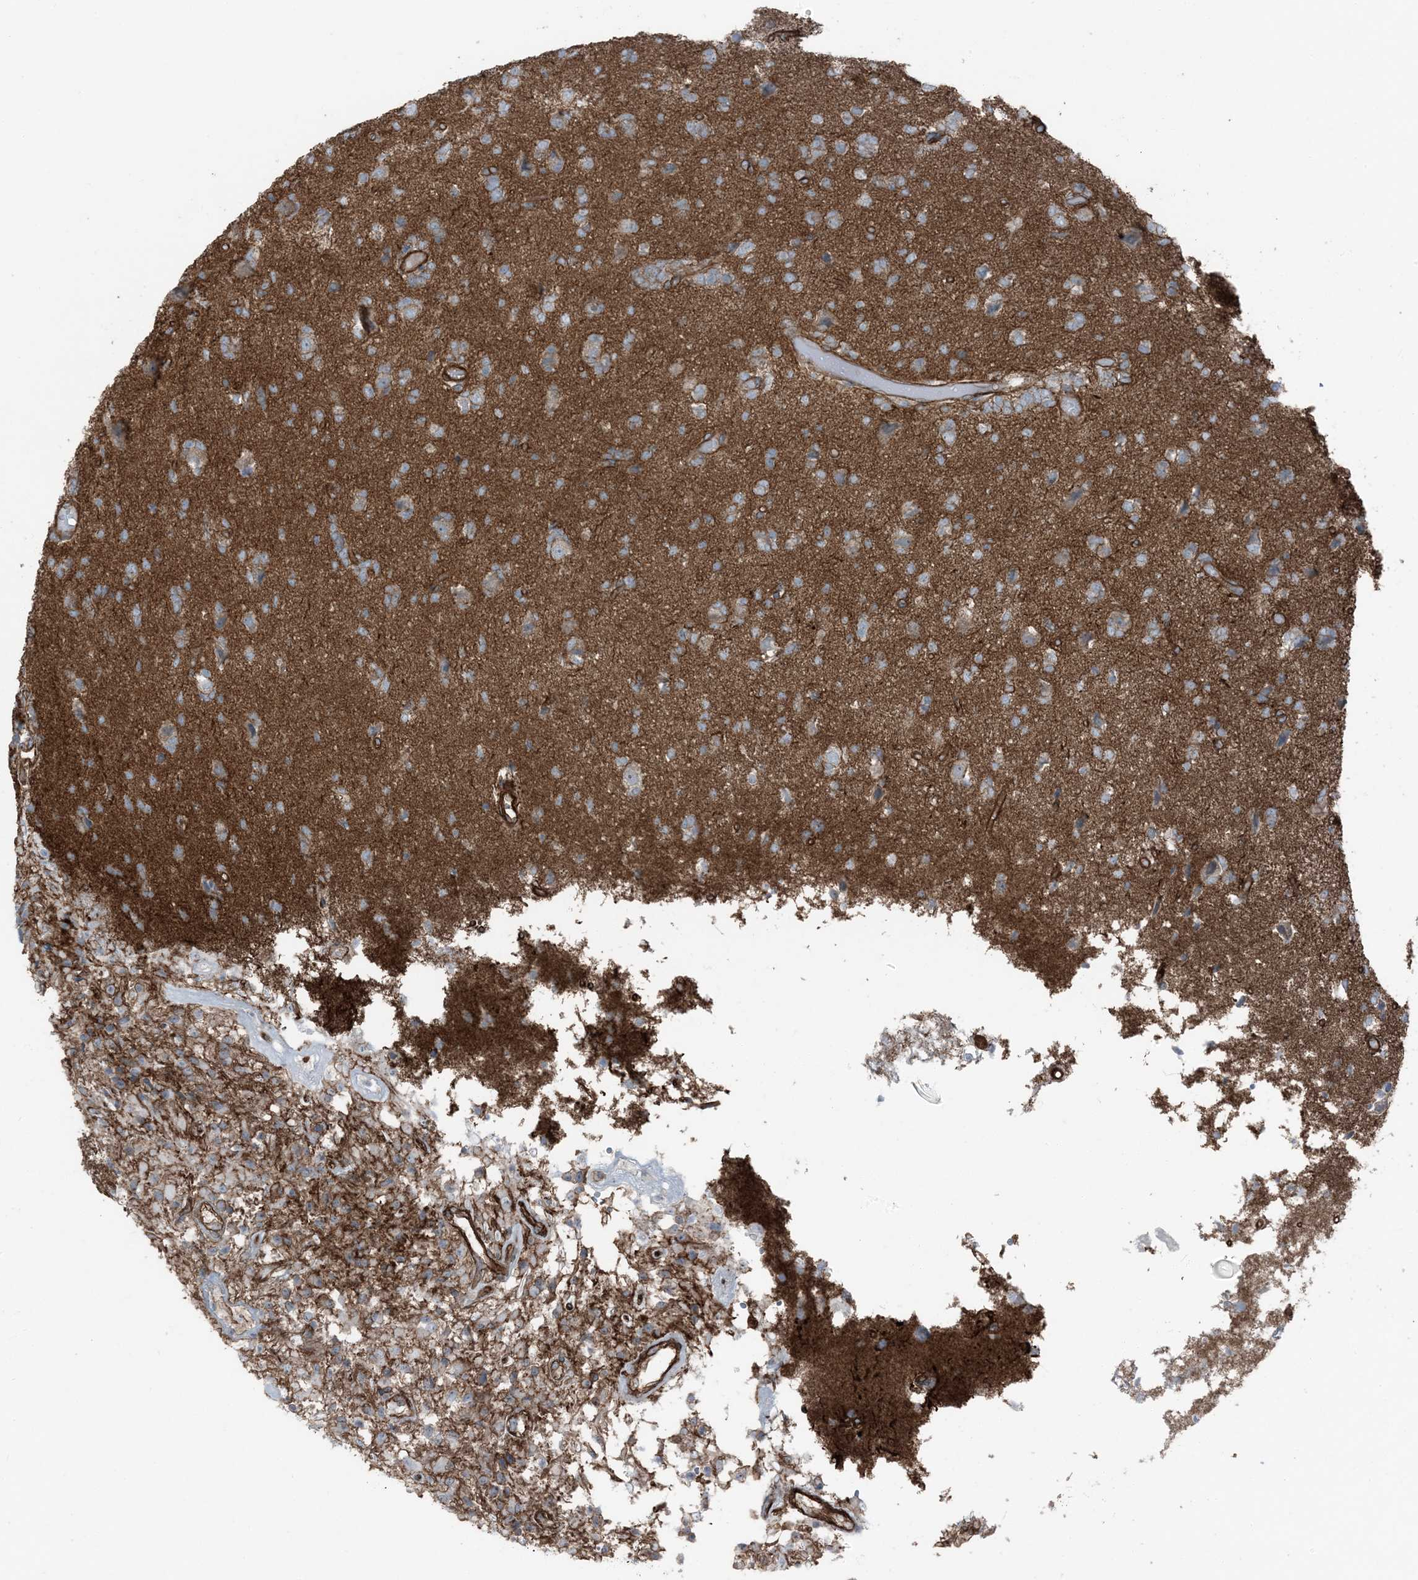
{"staining": {"intensity": "weak", "quantity": "25%-75%", "location": "cytoplasmic/membranous"}, "tissue": "glioma", "cell_type": "Tumor cells", "image_type": "cancer", "snomed": [{"axis": "morphology", "description": "Glioma, malignant, High grade"}, {"axis": "topography", "description": "Brain"}], "caption": "This micrograph demonstrates IHC staining of human malignant high-grade glioma, with low weak cytoplasmic/membranous positivity in about 25%-75% of tumor cells.", "gene": "ZFP90", "patient": {"sex": "female", "age": 59}}